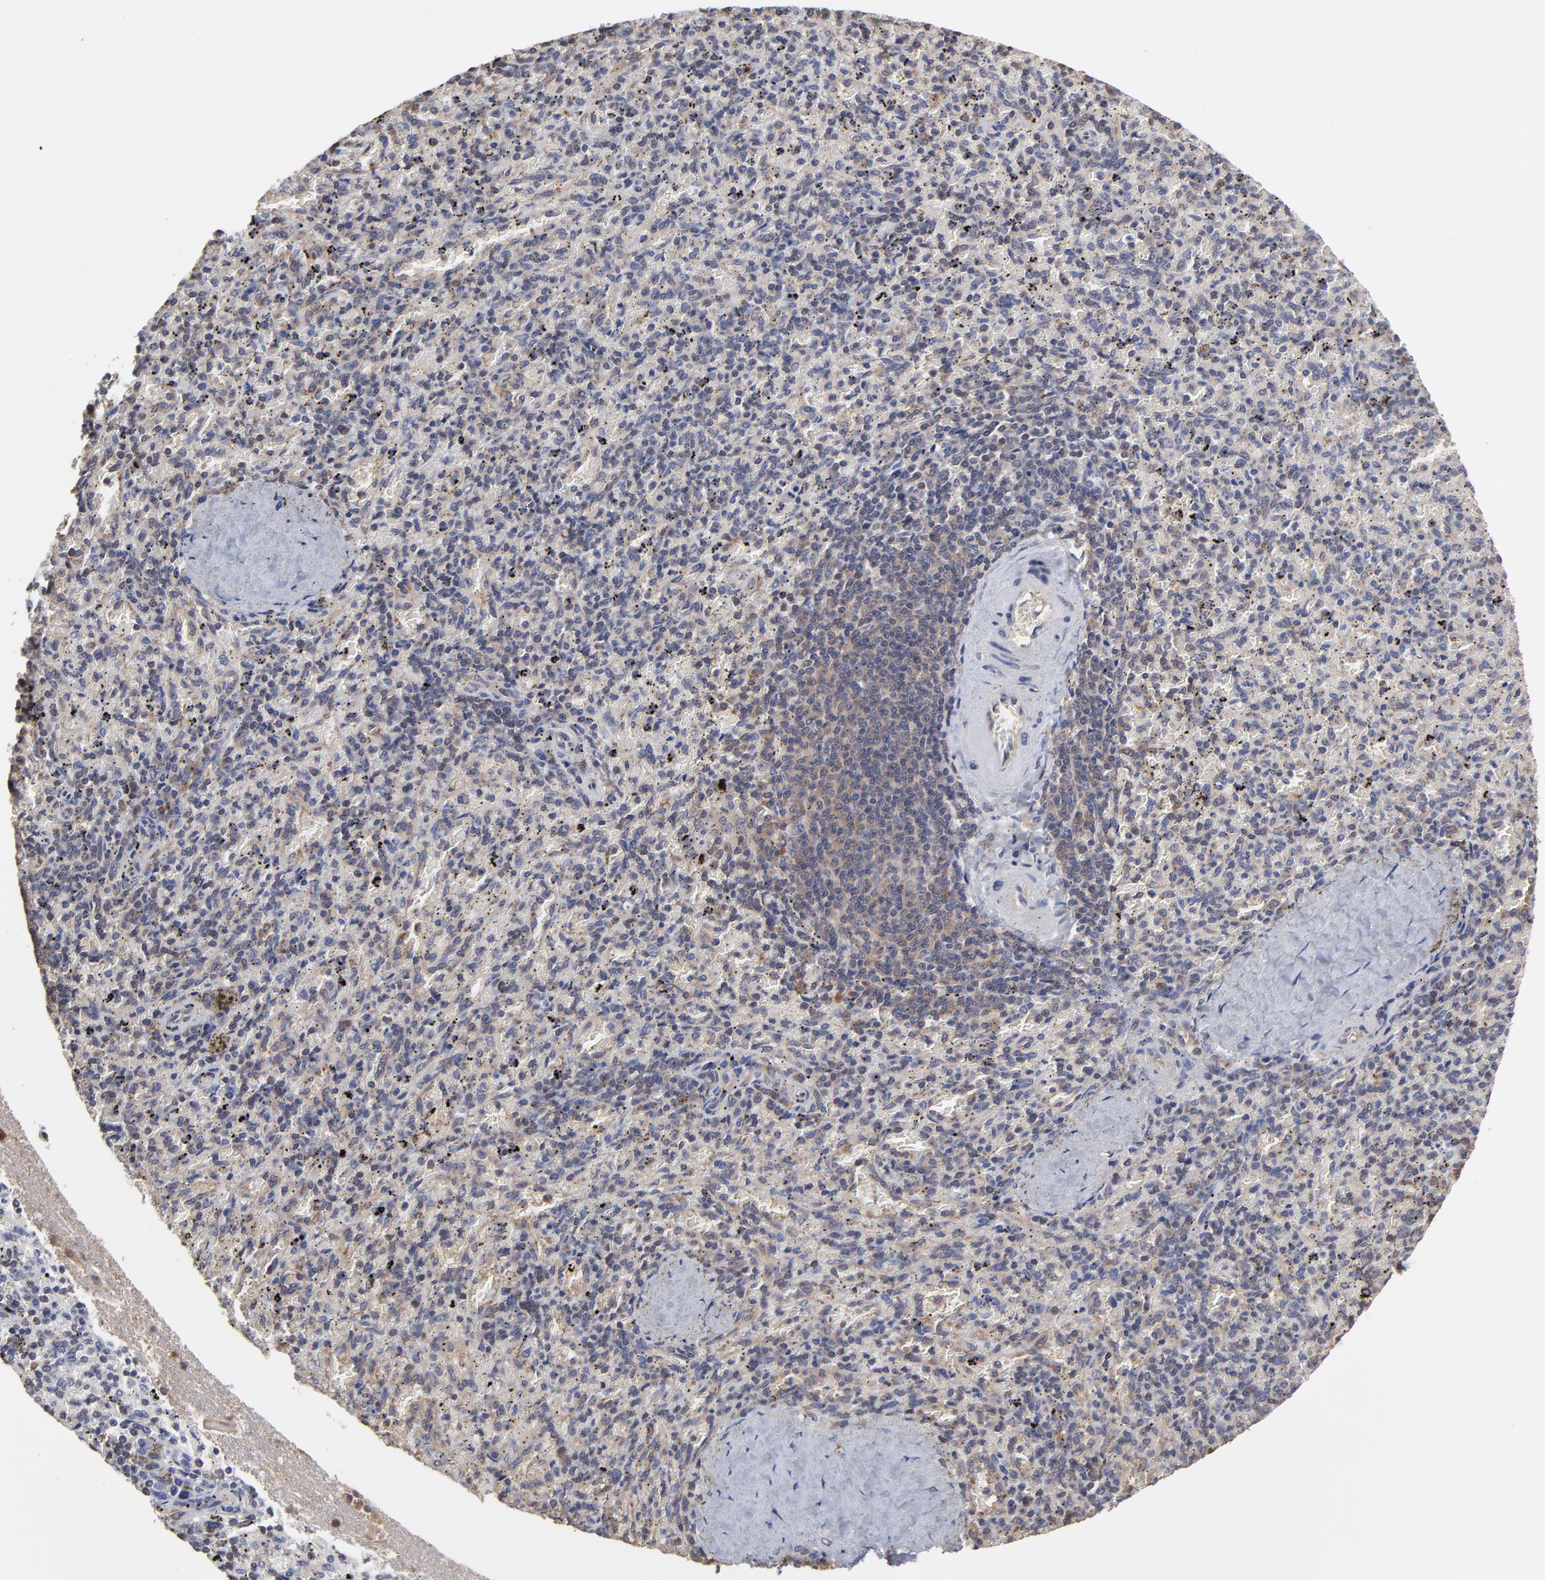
{"staining": {"intensity": "weak", "quantity": "<25%", "location": "cytoplasmic/membranous"}, "tissue": "spleen", "cell_type": "Cells in red pulp", "image_type": "normal", "snomed": [{"axis": "morphology", "description": "Normal tissue, NOS"}, {"axis": "topography", "description": "Spleen"}], "caption": "DAB (3,3'-diaminobenzidine) immunohistochemical staining of unremarkable spleen exhibits no significant positivity in cells in red pulp. (DAB immunohistochemistry (IHC) with hematoxylin counter stain).", "gene": "CCT2", "patient": {"sex": "female", "age": 43}}